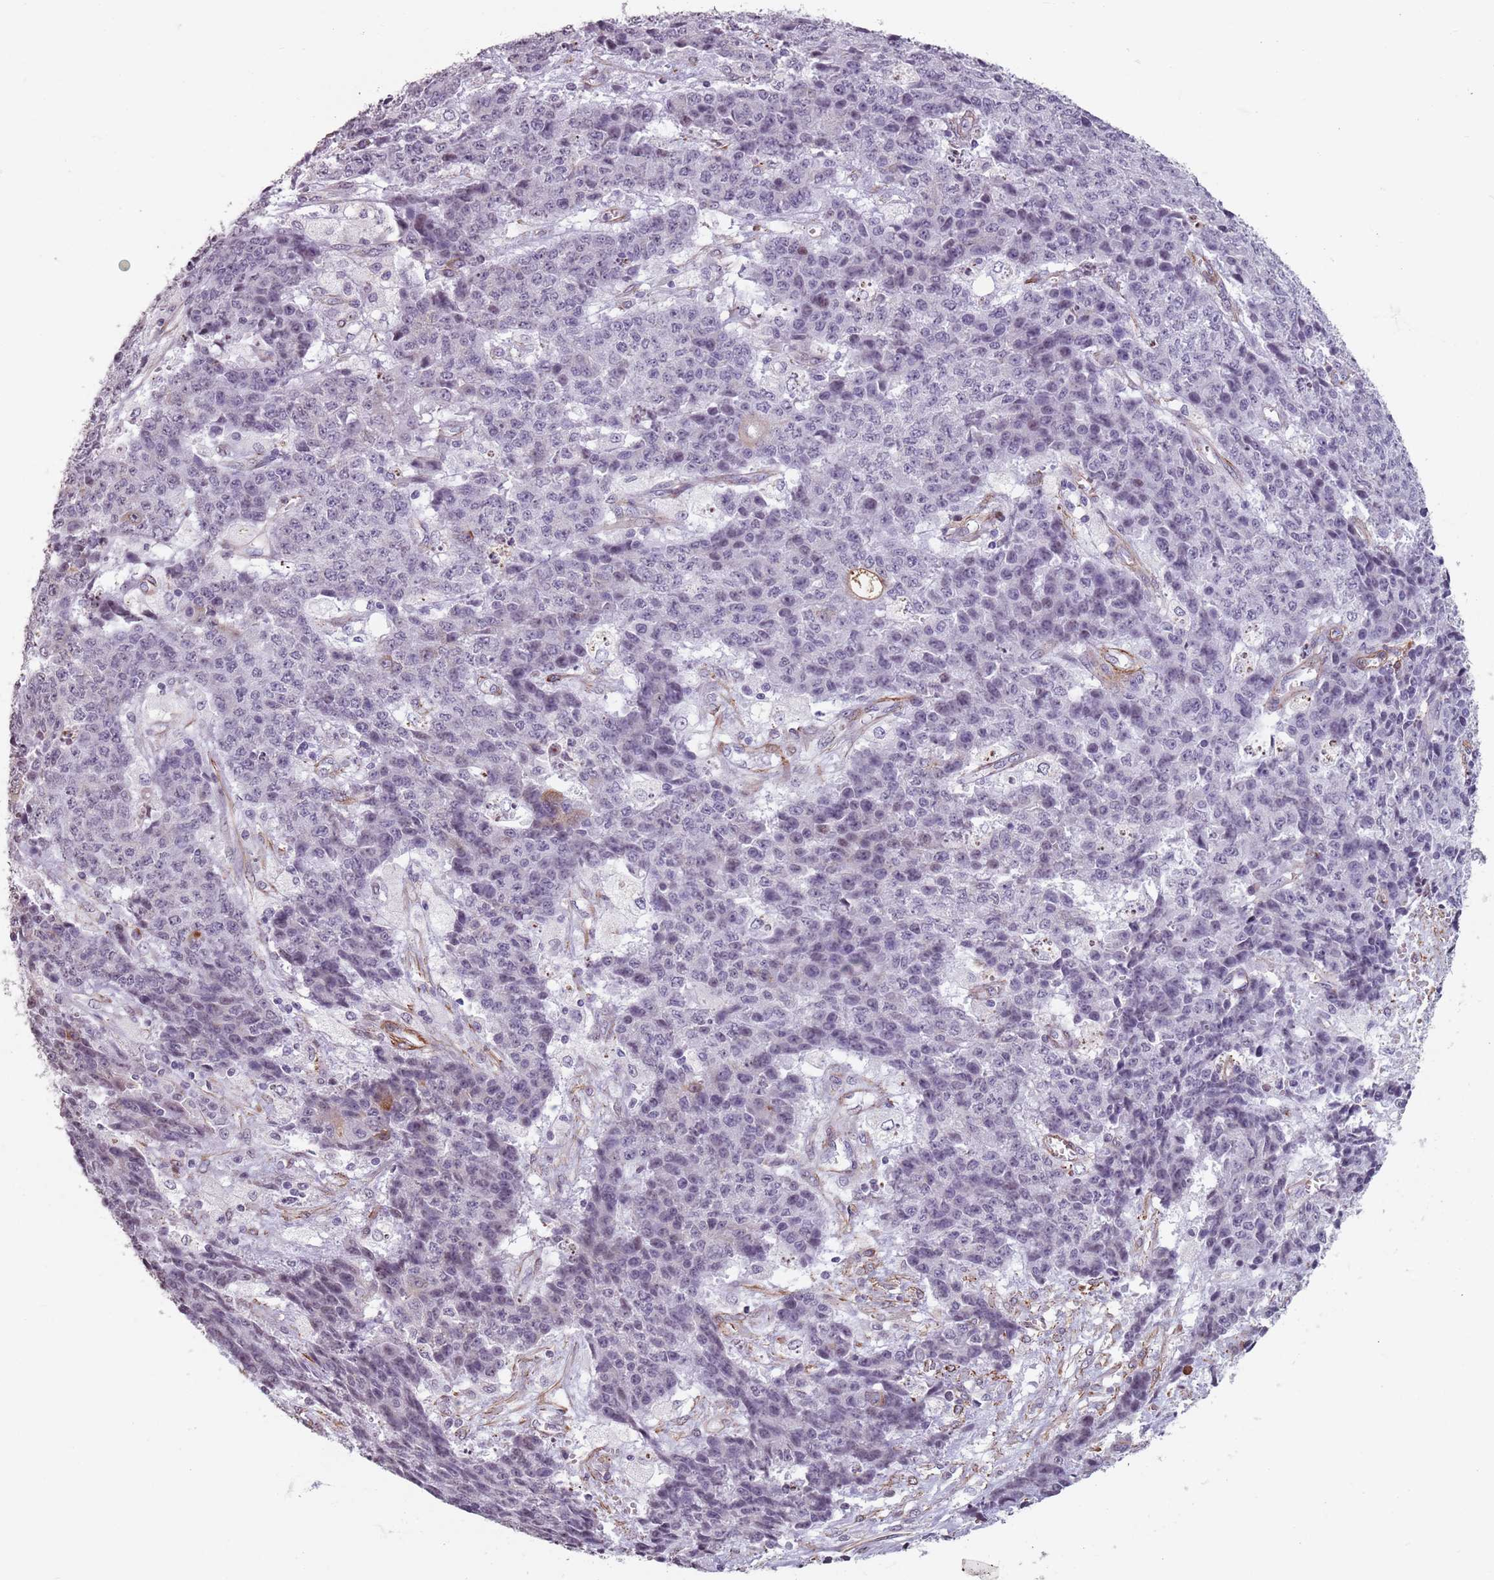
{"staining": {"intensity": "negative", "quantity": "none", "location": "none"}, "tissue": "ovarian cancer", "cell_type": "Tumor cells", "image_type": "cancer", "snomed": [{"axis": "morphology", "description": "Carcinoma, endometroid"}, {"axis": "topography", "description": "Ovary"}], "caption": "An IHC image of ovarian endometroid carcinoma is shown. There is no staining in tumor cells of ovarian endometroid carcinoma.", "gene": "TMC4", "patient": {"sex": "female", "age": 42}}